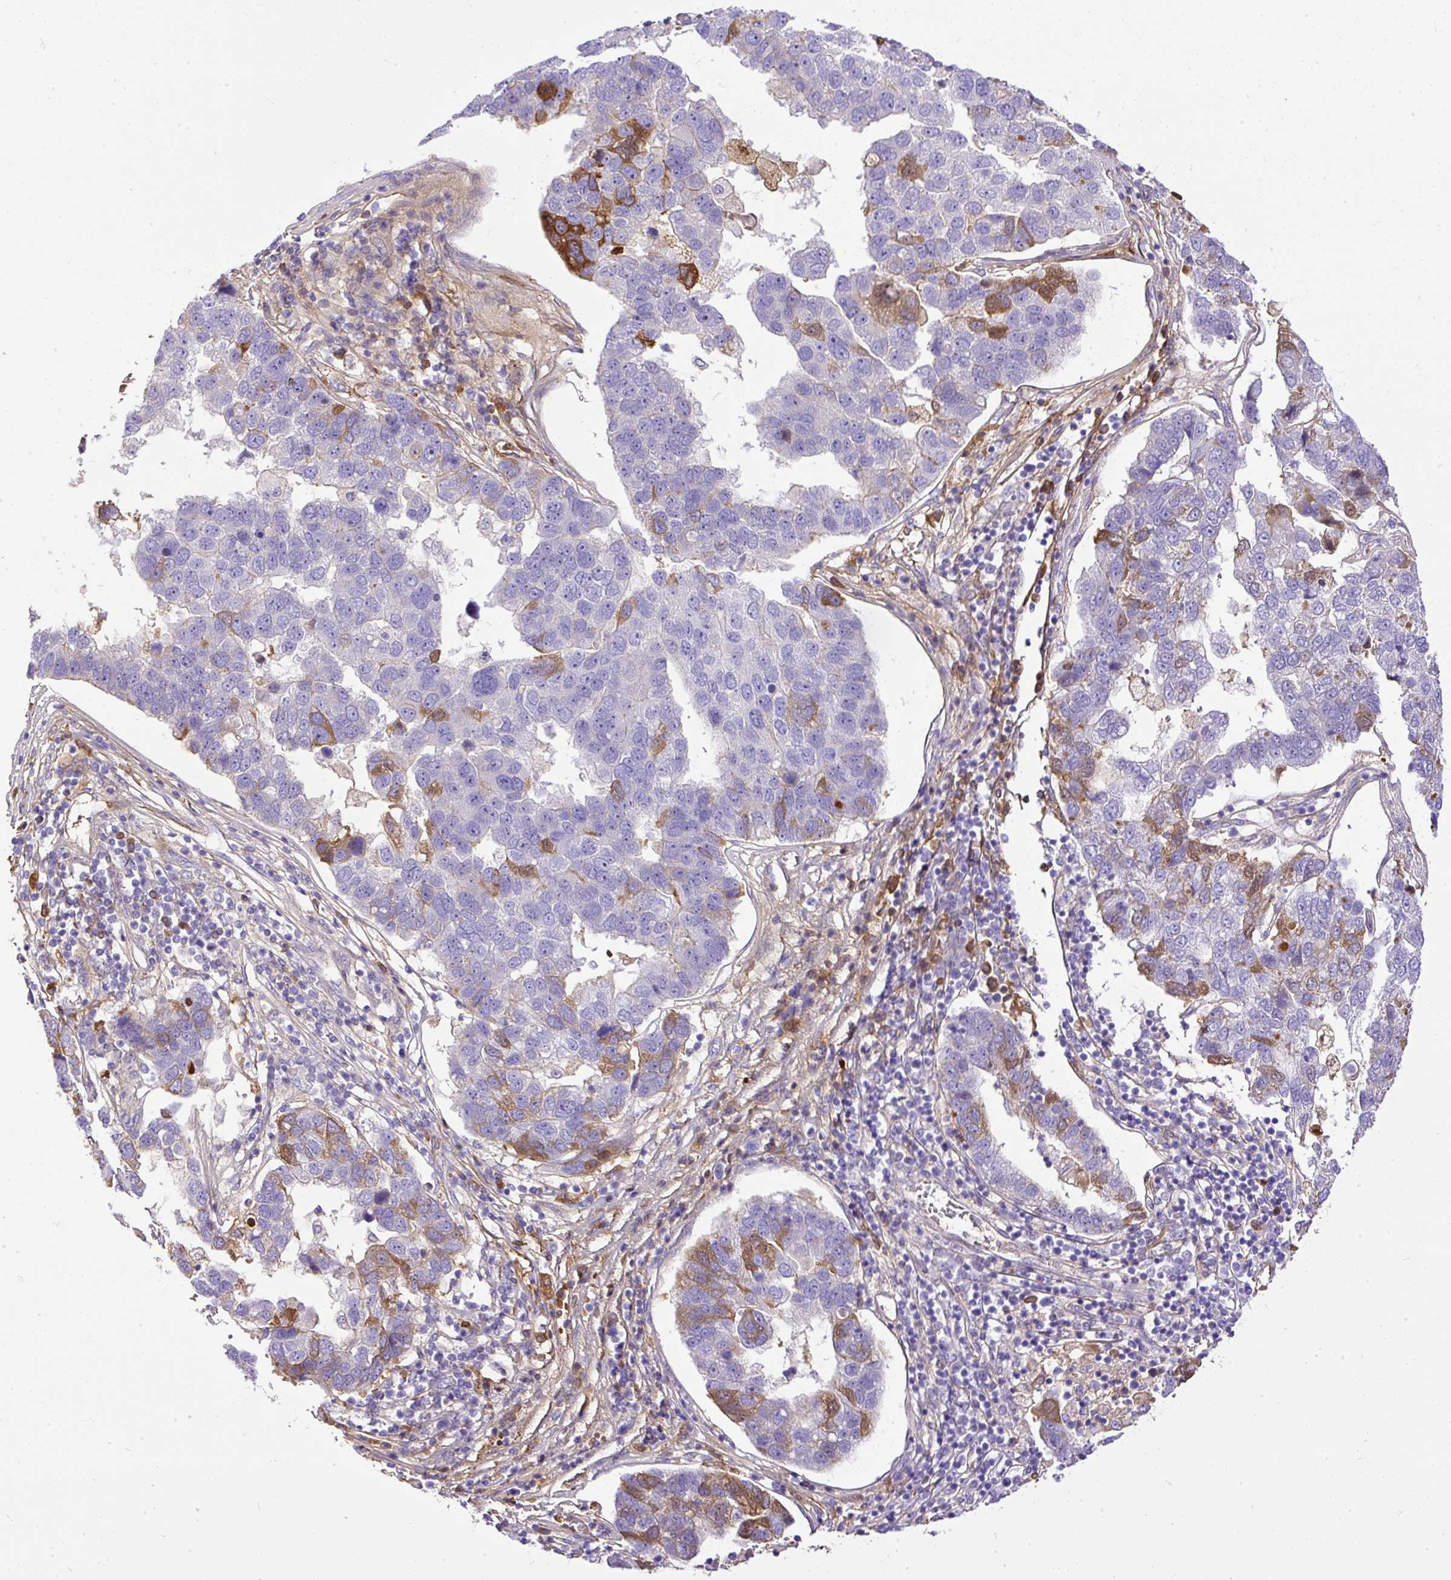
{"staining": {"intensity": "moderate", "quantity": "<25%", "location": "cytoplasmic/membranous"}, "tissue": "pancreatic cancer", "cell_type": "Tumor cells", "image_type": "cancer", "snomed": [{"axis": "morphology", "description": "Adenocarcinoma, NOS"}, {"axis": "topography", "description": "Pancreas"}], "caption": "The image exhibits staining of adenocarcinoma (pancreatic), revealing moderate cytoplasmic/membranous protein staining (brown color) within tumor cells.", "gene": "CLEC3B", "patient": {"sex": "female", "age": 61}}